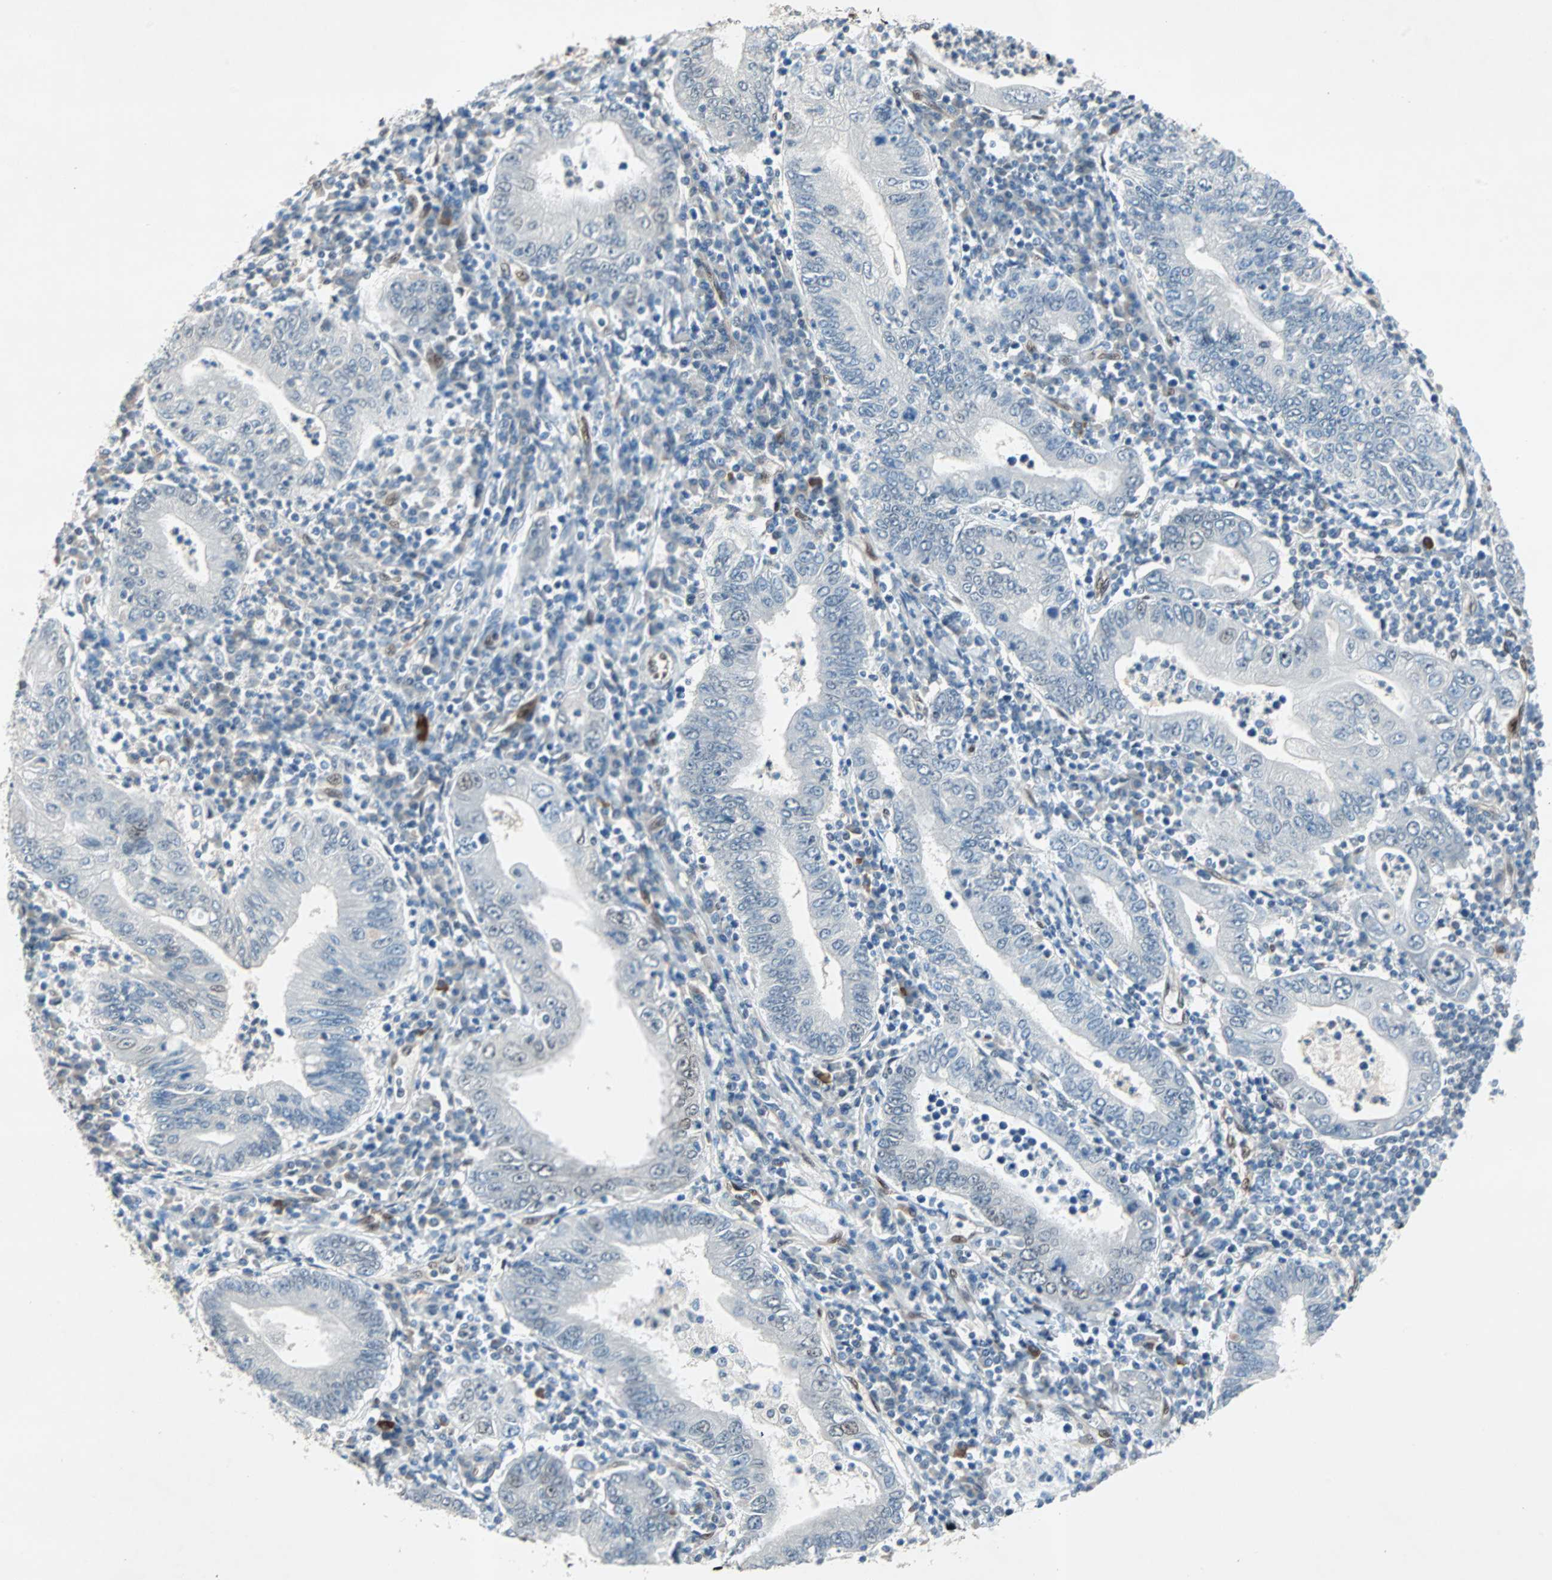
{"staining": {"intensity": "weak", "quantity": "<25%", "location": "nuclear"}, "tissue": "stomach cancer", "cell_type": "Tumor cells", "image_type": "cancer", "snomed": [{"axis": "morphology", "description": "Normal tissue, NOS"}, {"axis": "morphology", "description": "Adenocarcinoma, NOS"}, {"axis": "topography", "description": "Esophagus"}, {"axis": "topography", "description": "Stomach, upper"}, {"axis": "topography", "description": "Peripheral nerve tissue"}], "caption": "There is no significant positivity in tumor cells of stomach cancer.", "gene": "WWTR1", "patient": {"sex": "male", "age": 62}}